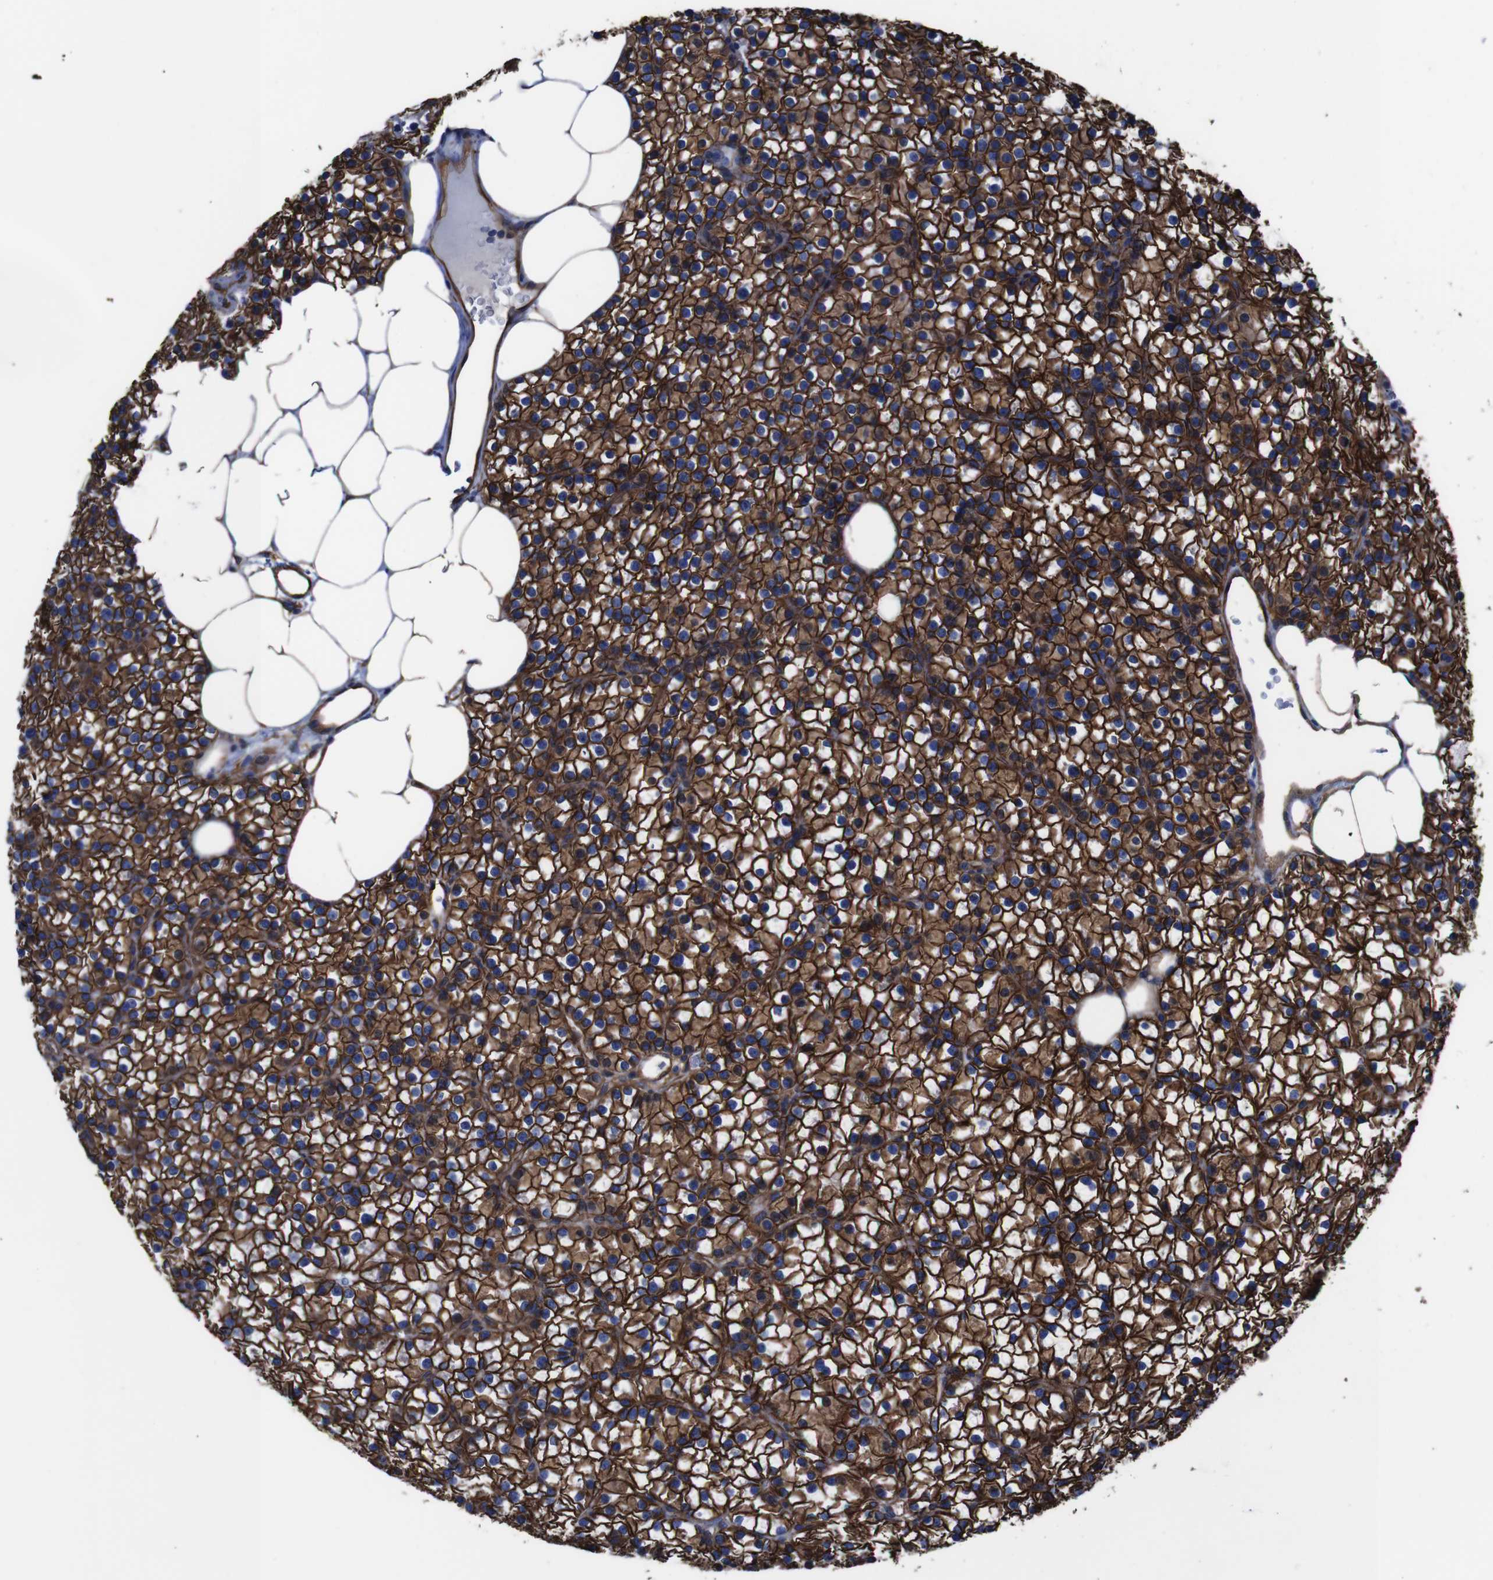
{"staining": {"intensity": "strong", "quantity": ">75%", "location": "cytoplasmic/membranous"}, "tissue": "parathyroid gland", "cell_type": "Glandular cells", "image_type": "normal", "snomed": [{"axis": "morphology", "description": "Normal tissue, NOS"}, {"axis": "morphology", "description": "Adenoma, NOS"}, {"axis": "topography", "description": "Parathyroid gland"}], "caption": "A micrograph showing strong cytoplasmic/membranous staining in approximately >75% of glandular cells in unremarkable parathyroid gland, as visualized by brown immunohistochemical staining.", "gene": "SPTBN1", "patient": {"sex": "female", "age": 70}}